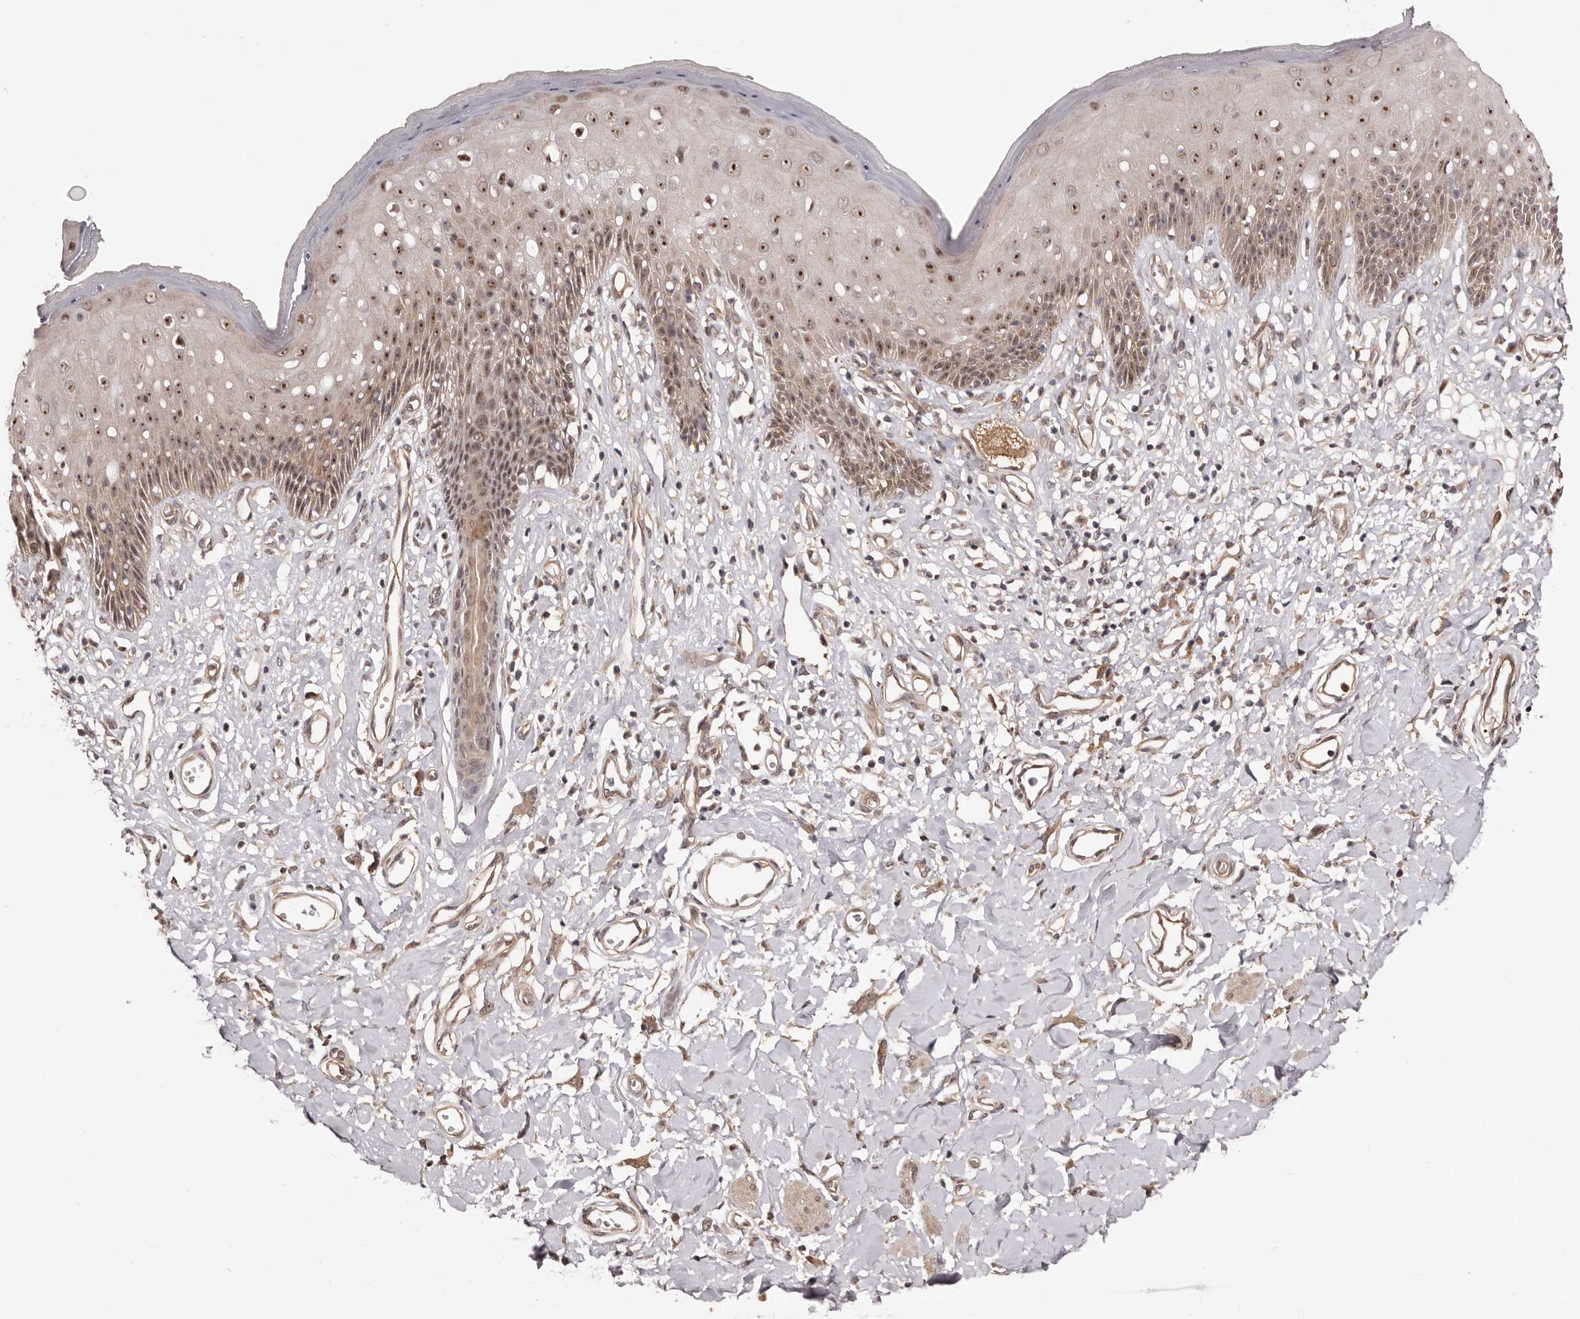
{"staining": {"intensity": "moderate", "quantity": ">75%", "location": "cytoplasmic/membranous,nuclear"}, "tissue": "skin", "cell_type": "Epidermal cells", "image_type": "normal", "snomed": [{"axis": "morphology", "description": "Normal tissue, NOS"}, {"axis": "morphology", "description": "Squamous cell carcinoma, NOS"}, {"axis": "topography", "description": "Vulva"}], "caption": "Immunohistochemistry (IHC) of benign human skin displays medium levels of moderate cytoplasmic/membranous,nuclear expression in about >75% of epidermal cells.", "gene": "NOL12", "patient": {"sex": "female", "age": 85}}